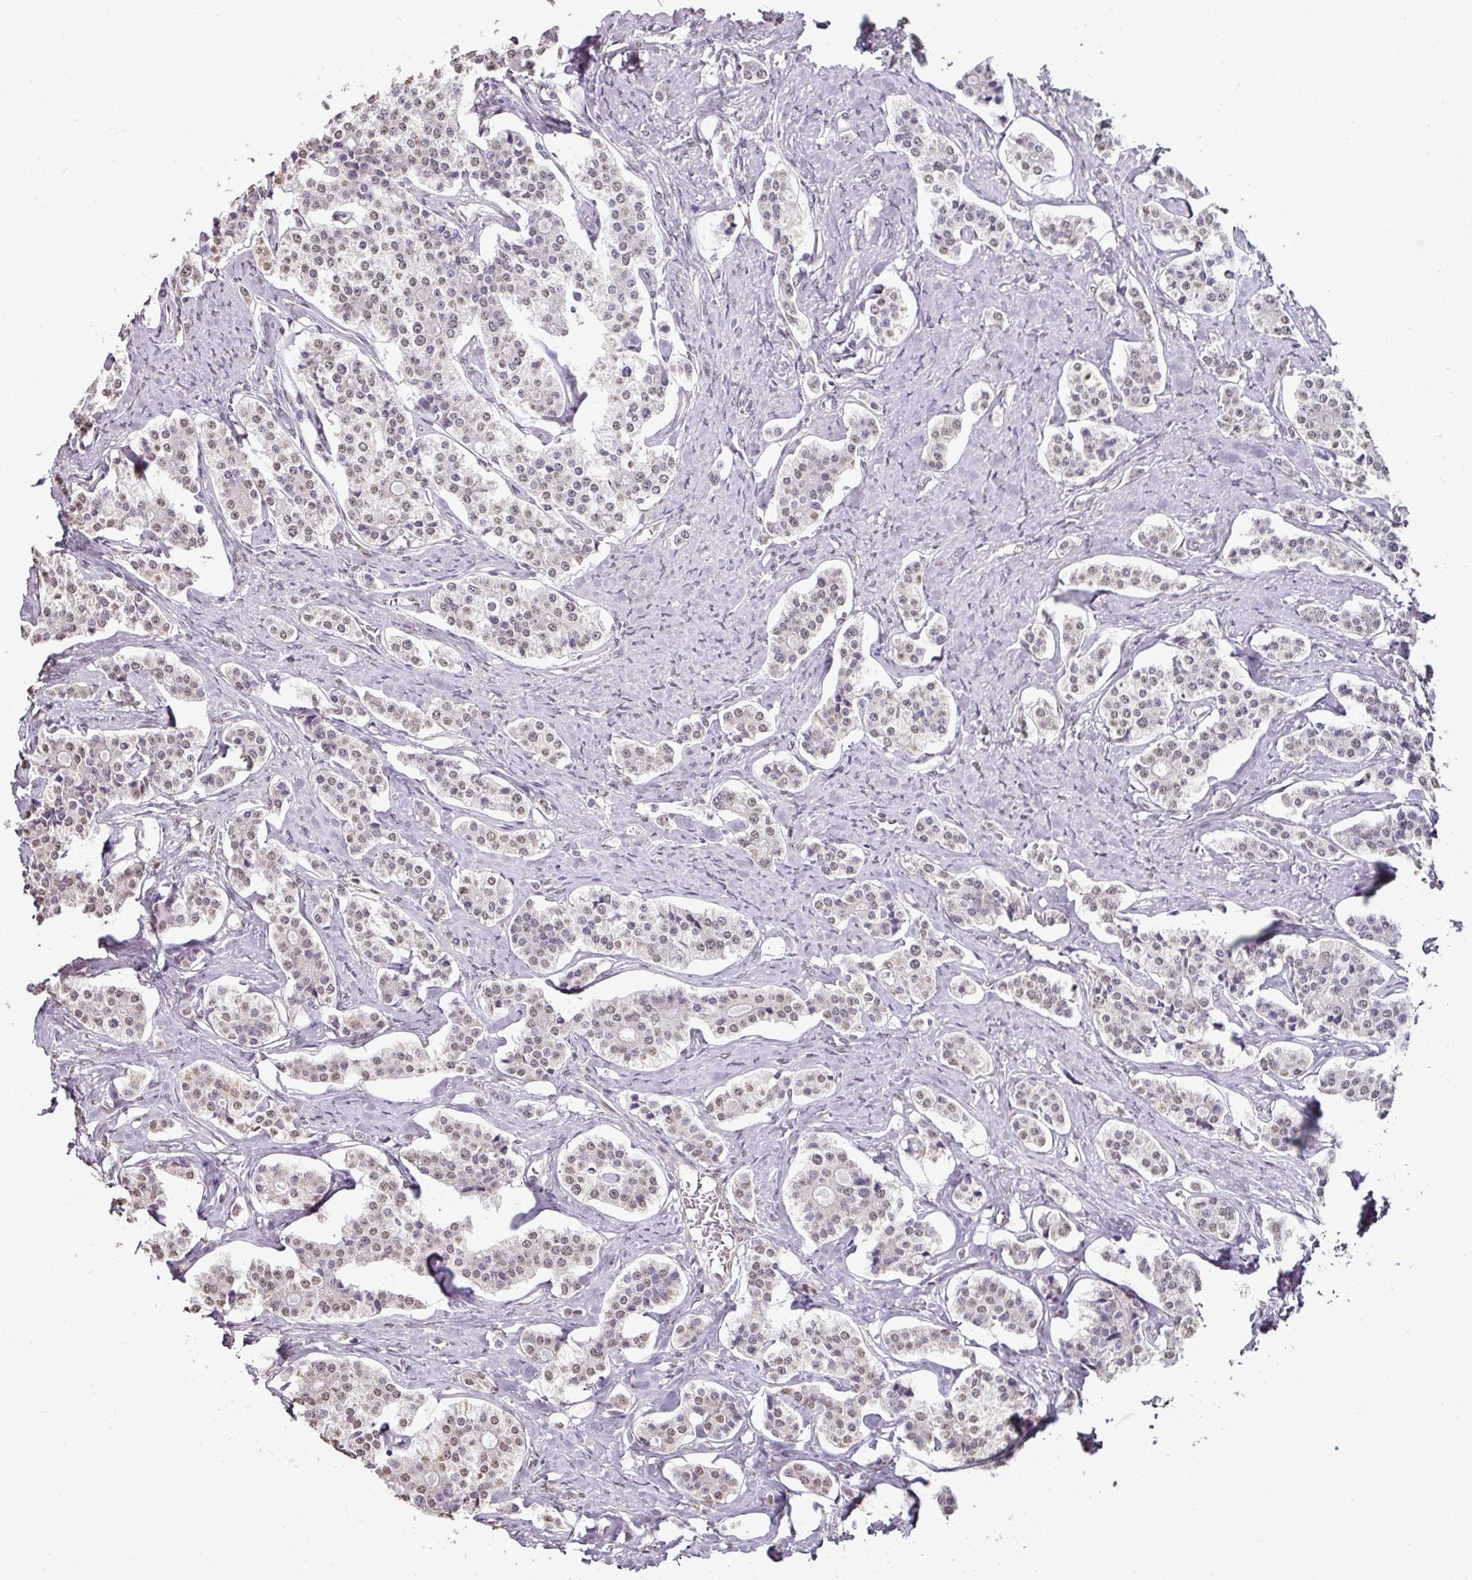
{"staining": {"intensity": "weak", "quantity": "<25%", "location": "nuclear"}, "tissue": "carcinoid", "cell_type": "Tumor cells", "image_type": "cancer", "snomed": [{"axis": "morphology", "description": "Carcinoid, malignant, NOS"}, {"axis": "topography", "description": "Small intestine"}], "caption": "An IHC image of malignant carcinoid is shown. There is no staining in tumor cells of malignant carcinoid.", "gene": "JPH2", "patient": {"sex": "male", "age": 63}}